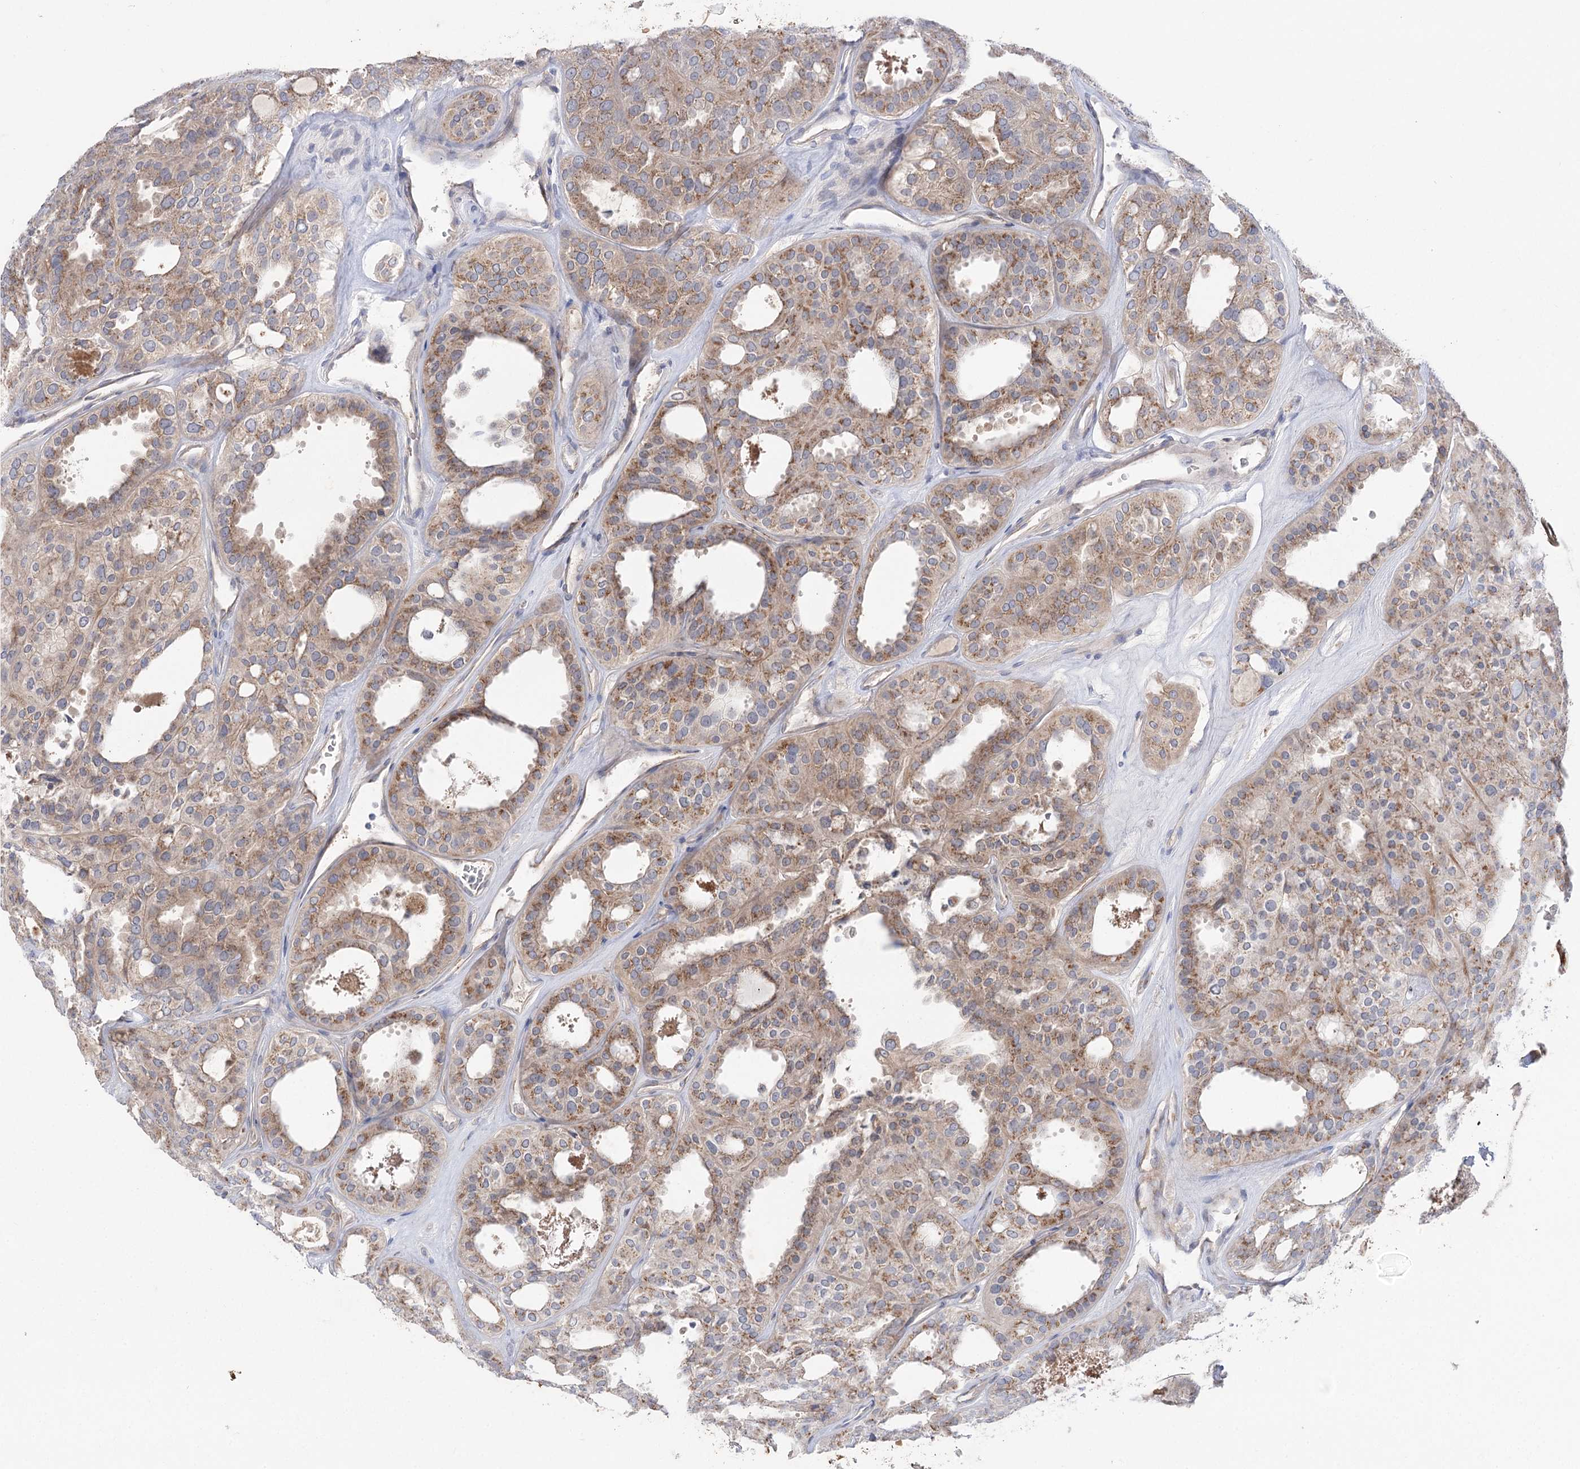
{"staining": {"intensity": "moderate", "quantity": ">75%", "location": "cytoplasmic/membranous"}, "tissue": "thyroid cancer", "cell_type": "Tumor cells", "image_type": "cancer", "snomed": [{"axis": "morphology", "description": "Follicular adenoma carcinoma, NOS"}, {"axis": "topography", "description": "Thyroid gland"}], "caption": "Follicular adenoma carcinoma (thyroid) stained with a protein marker reveals moderate staining in tumor cells.", "gene": "GBF1", "patient": {"sex": "male", "age": 75}}